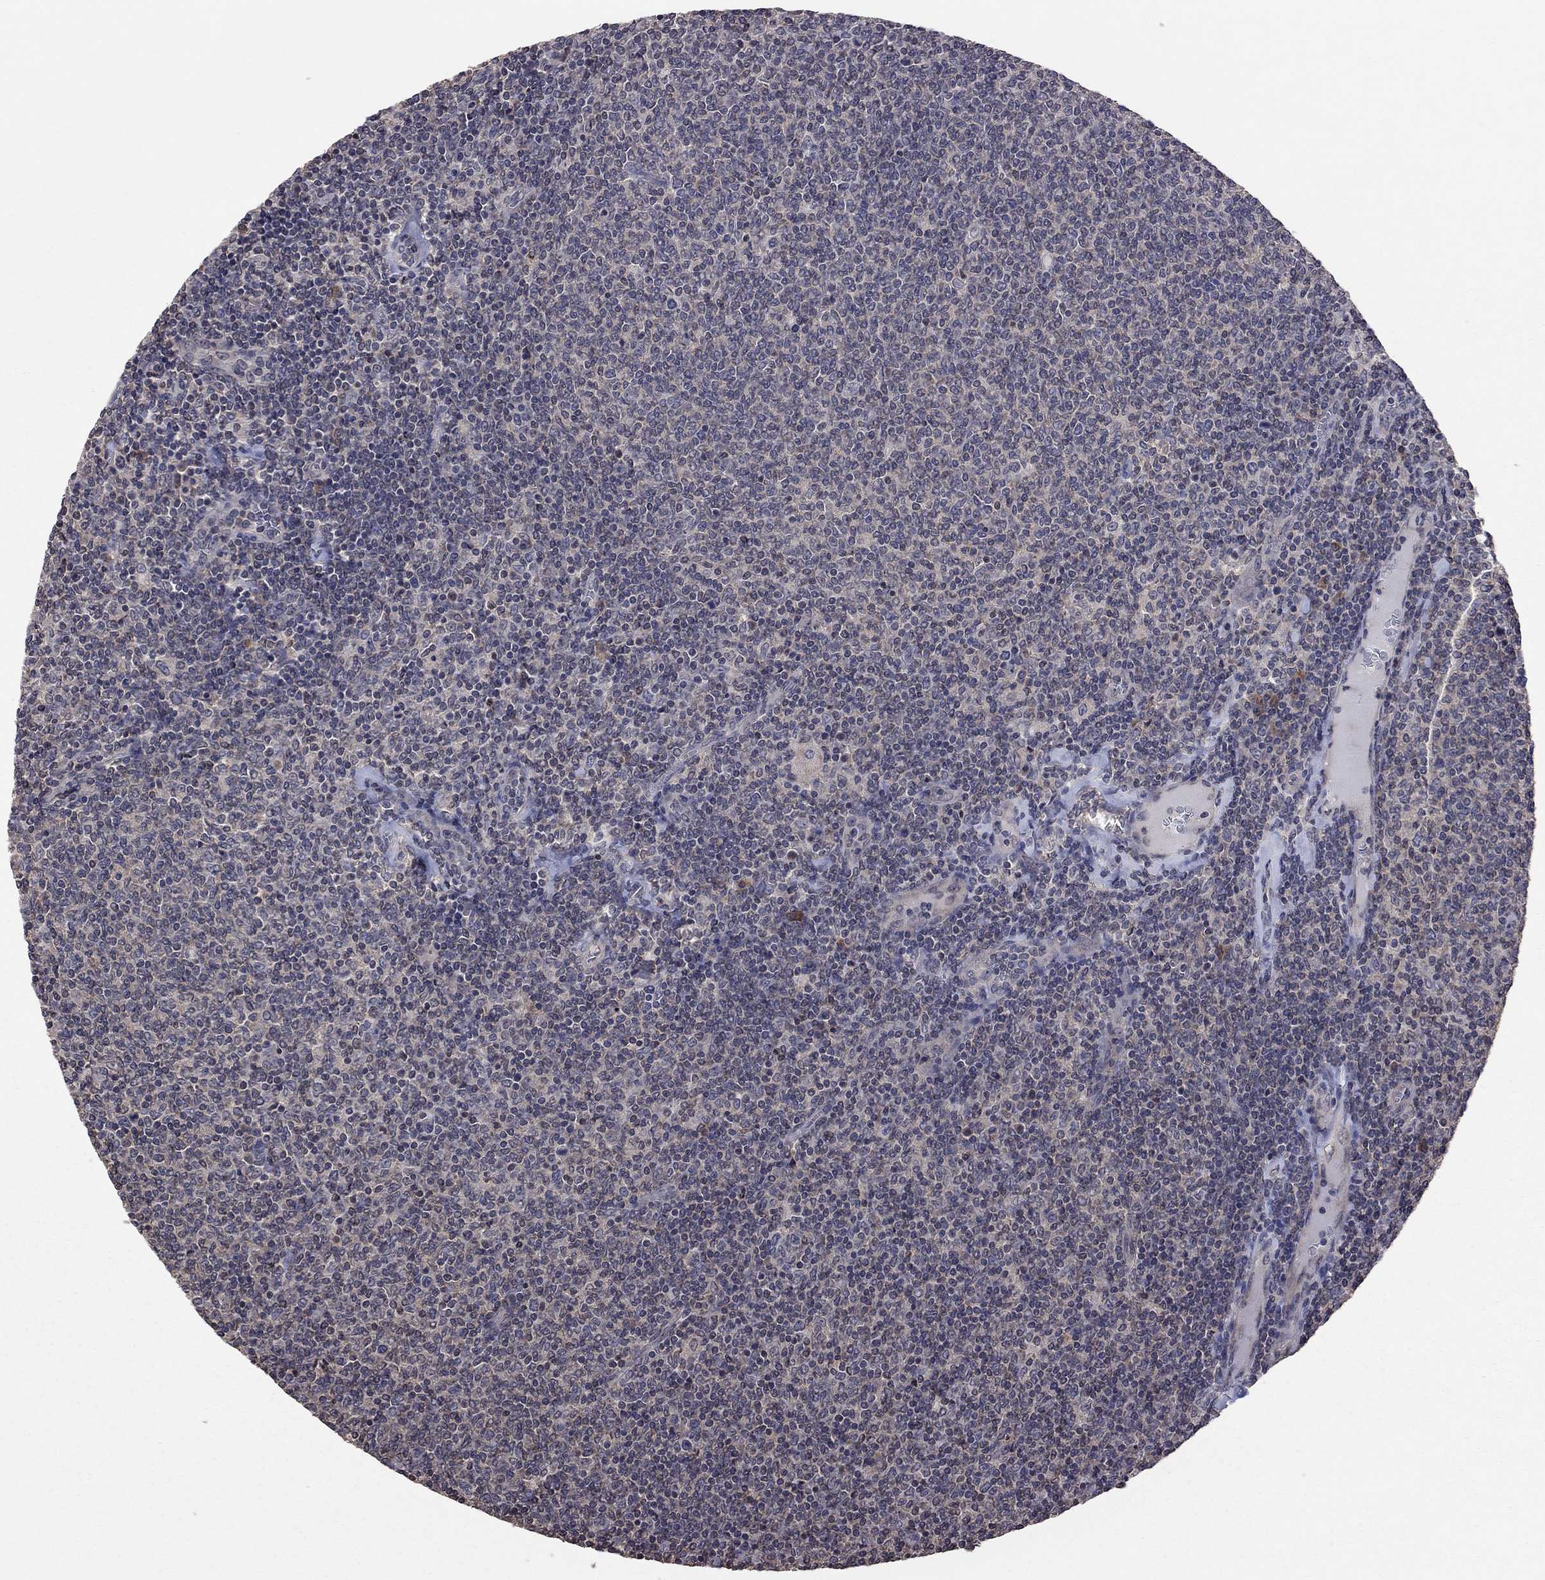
{"staining": {"intensity": "negative", "quantity": "none", "location": "none"}, "tissue": "lymphoma", "cell_type": "Tumor cells", "image_type": "cancer", "snomed": [{"axis": "morphology", "description": "Malignant lymphoma, non-Hodgkin's type, Low grade"}, {"axis": "topography", "description": "Lymph node"}], "caption": "DAB immunohistochemical staining of human malignant lymphoma, non-Hodgkin's type (low-grade) shows no significant expression in tumor cells.", "gene": "TSNARE1", "patient": {"sex": "male", "age": 52}}